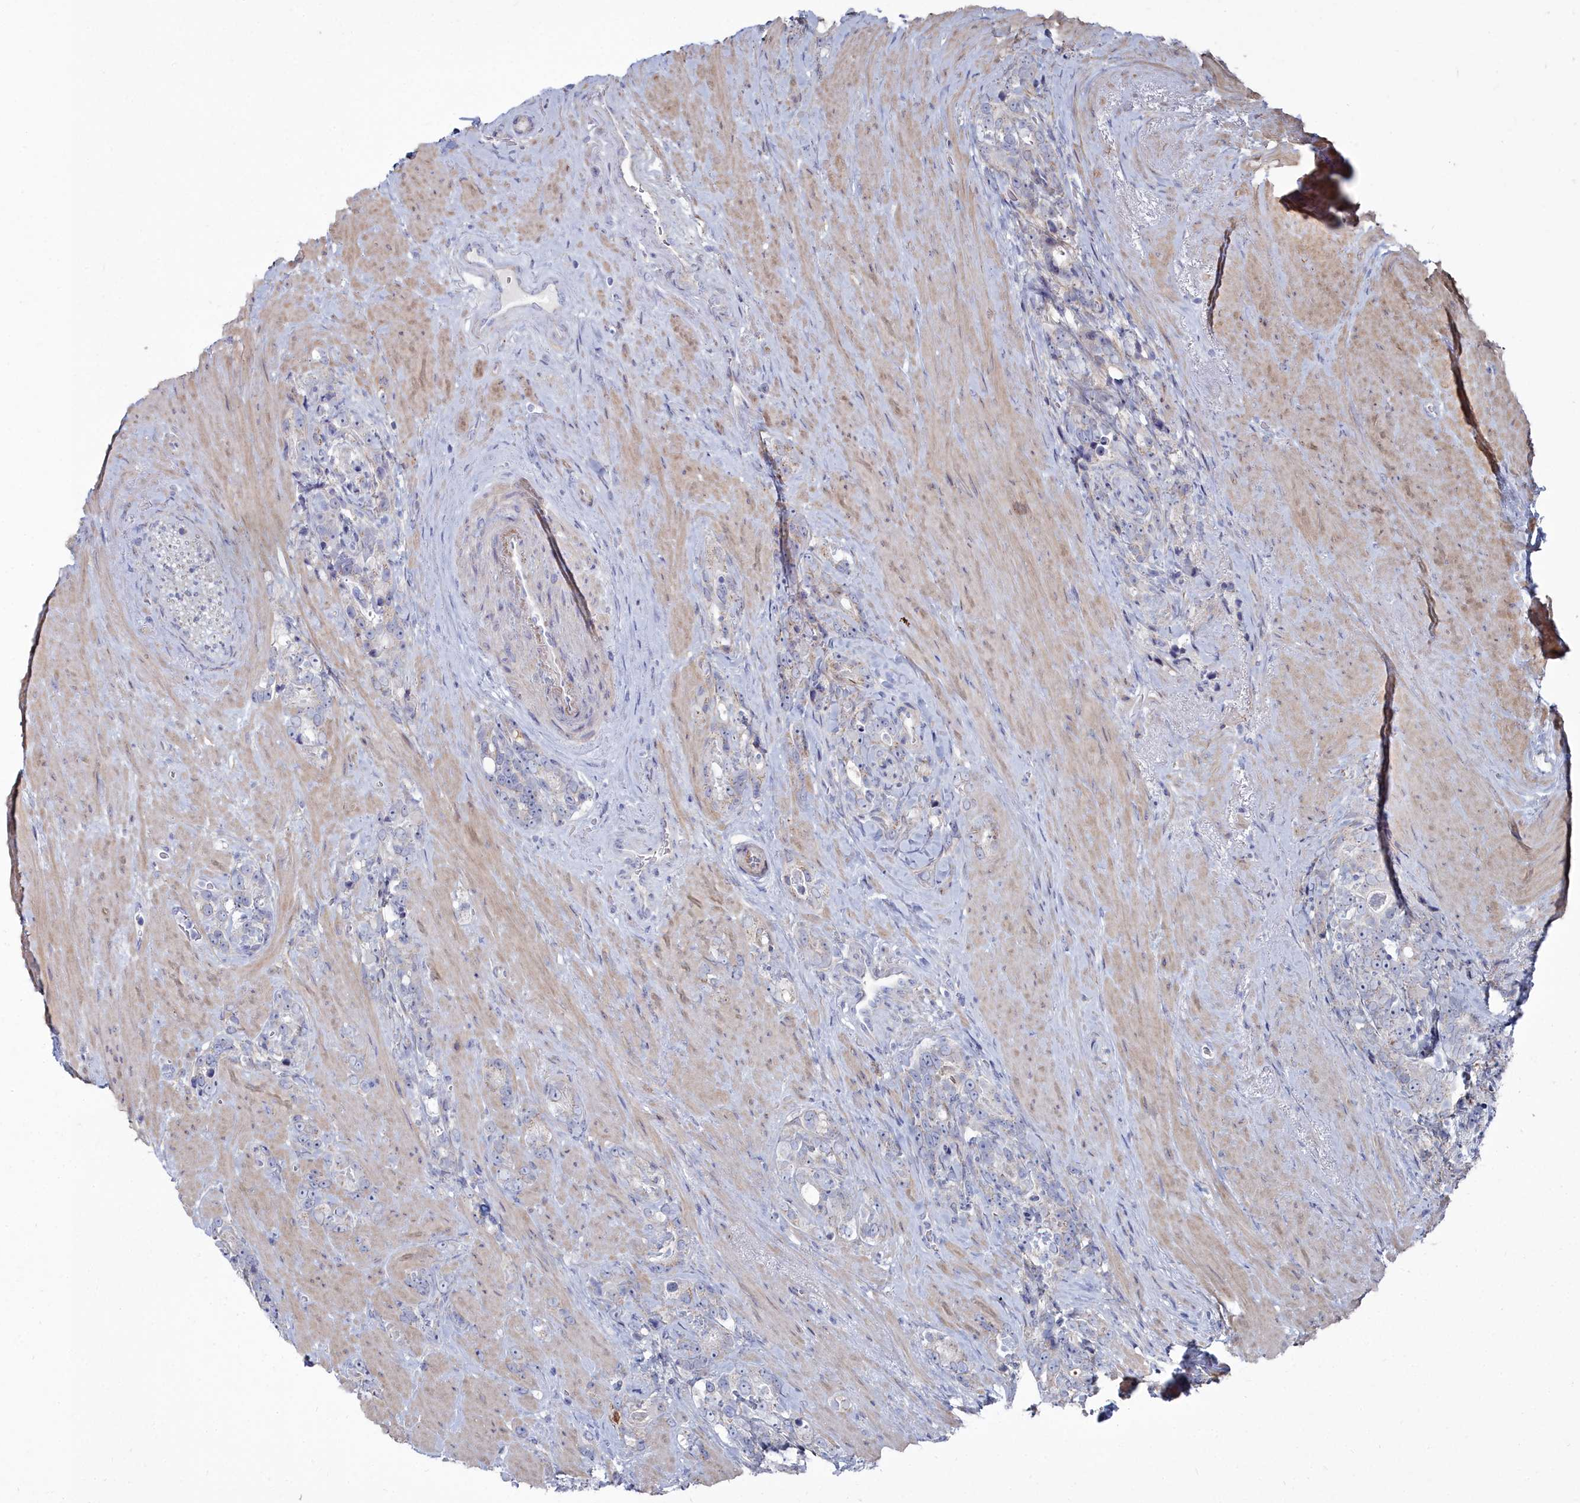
{"staining": {"intensity": "negative", "quantity": "none", "location": "none"}, "tissue": "prostate cancer", "cell_type": "Tumor cells", "image_type": "cancer", "snomed": [{"axis": "morphology", "description": "Adenocarcinoma, High grade"}, {"axis": "topography", "description": "Prostate"}], "caption": "Photomicrograph shows no protein positivity in tumor cells of adenocarcinoma (high-grade) (prostate) tissue.", "gene": "SHISAL2A", "patient": {"sex": "male", "age": 74}}